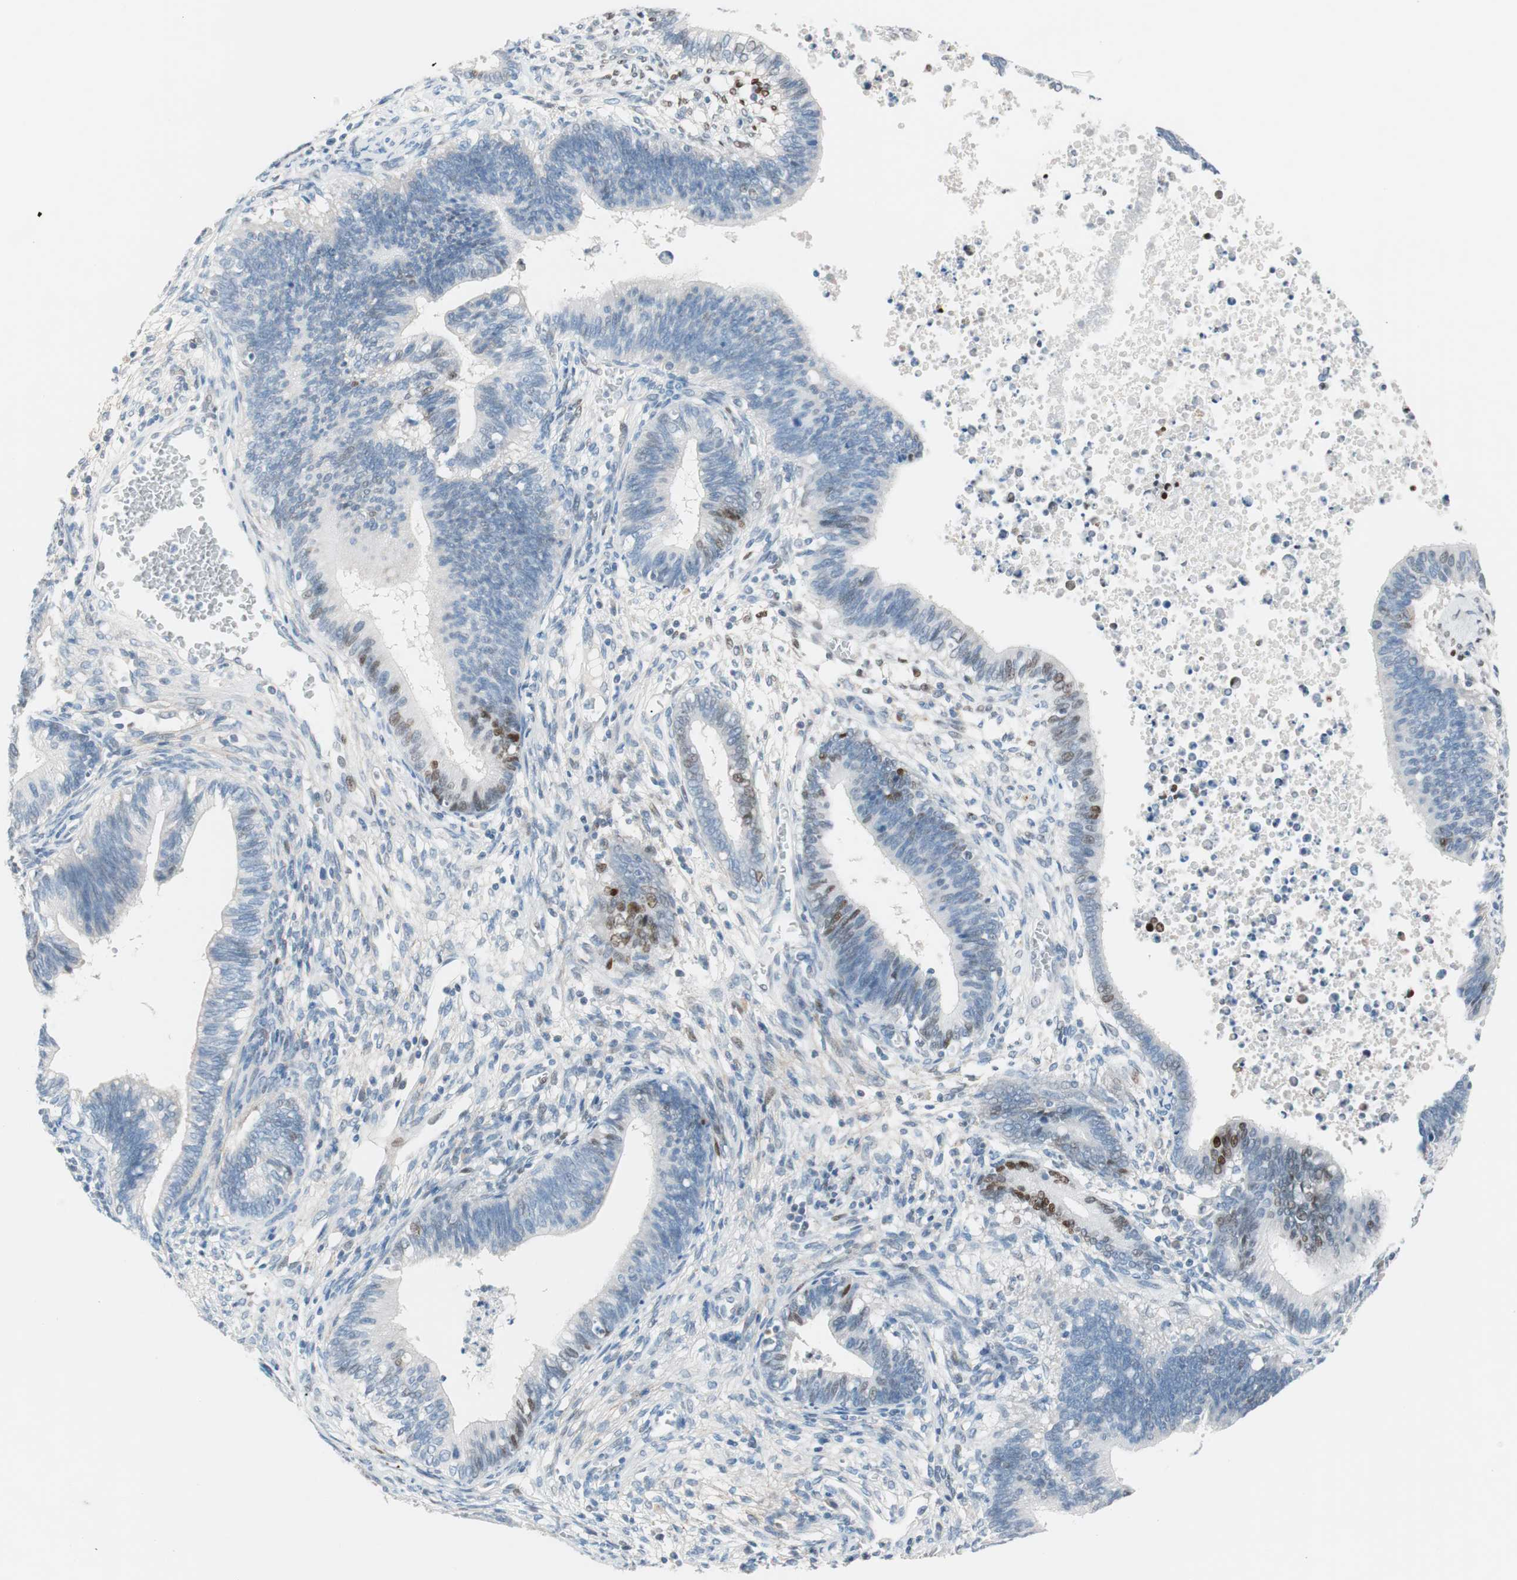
{"staining": {"intensity": "moderate", "quantity": "<25%", "location": "nuclear"}, "tissue": "cervical cancer", "cell_type": "Tumor cells", "image_type": "cancer", "snomed": [{"axis": "morphology", "description": "Adenocarcinoma, NOS"}, {"axis": "topography", "description": "Cervix"}], "caption": "A photomicrograph of human adenocarcinoma (cervical) stained for a protein shows moderate nuclear brown staining in tumor cells.", "gene": "FOSL1", "patient": {"sex": "female", "age": 44}}